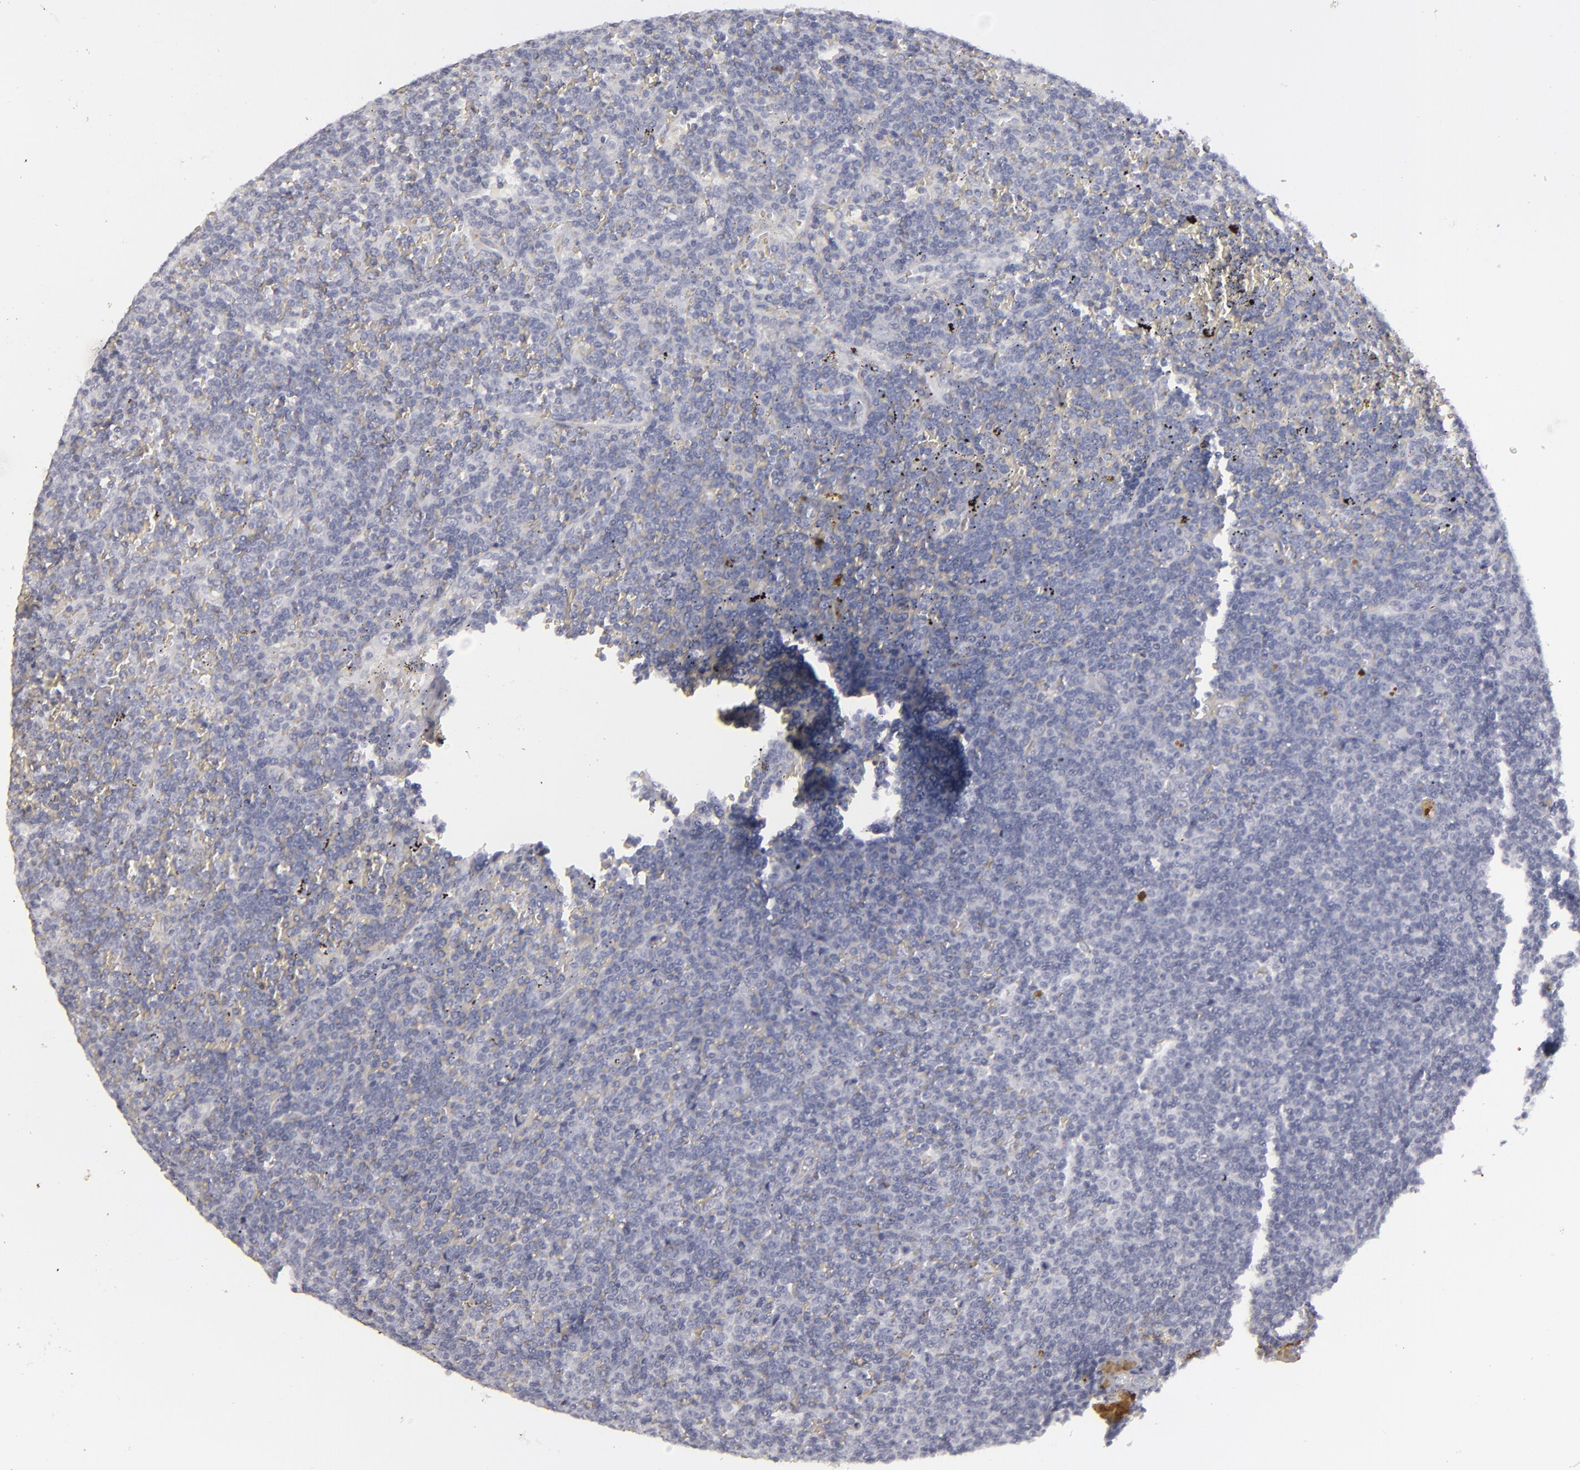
{"staining": {"intensity": "negative", "quantity": "none", "location": "none"}, "tissue": "lymphoma", "cell_type": "Tumor cells", "image_type": "cancer", "snomed": [{"axis": "morphology", "description": "Malignant lymphoma, non-Hodgkin's type, Low grade"}, {"axis": "topography", "description": "Spleen"}], "caption": "An IHC image of malignant lymphoma, non-Hodgkin's type (low-grade) is shown. There is no staining in tumor cells of malignant lymphoma, non-Hodgkin's type (low-grade).", "gene": "C9", "patient": {"sex": "male", "age": 80}}